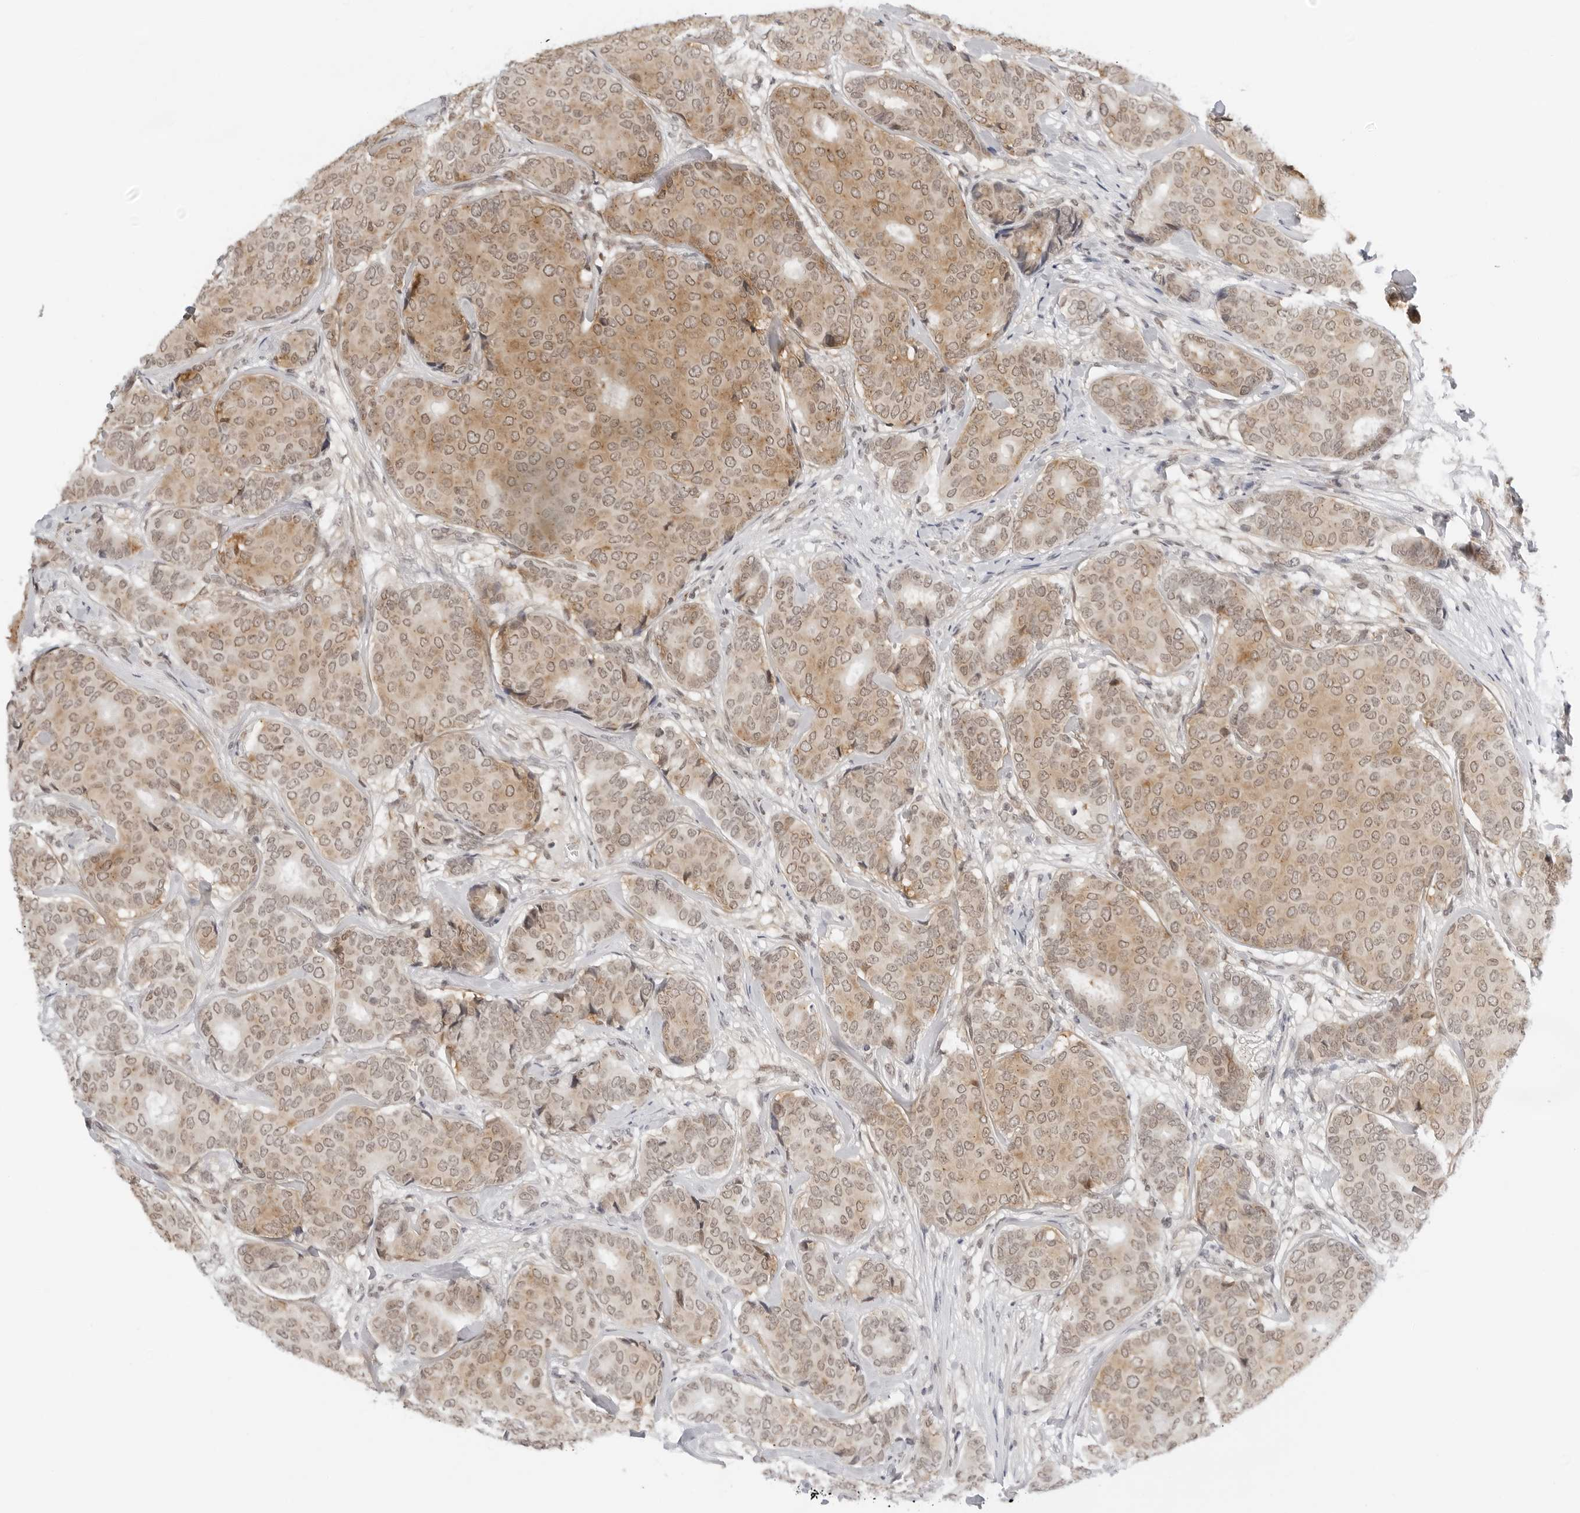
{"staining": {"intensity": "moderate", "quantity": ">75%", "location": "cytoplasmic/membranous,nuclear"}, "tissue": "breast cancer", "cell_type": "Tumor cells", "image_type": "cancer", "snomed": [{"axis": "morphology", "description": "Duct carcinoma"}, {"axis": "topography", "description": "Breast"}], "caption": "Tumor cells show moderate cytoplasmic/membranous and nuclear staining in about >75% of cells in breast cancer.", "gene": "TOX4", "patient": {"sex": "female", "age": 75}}